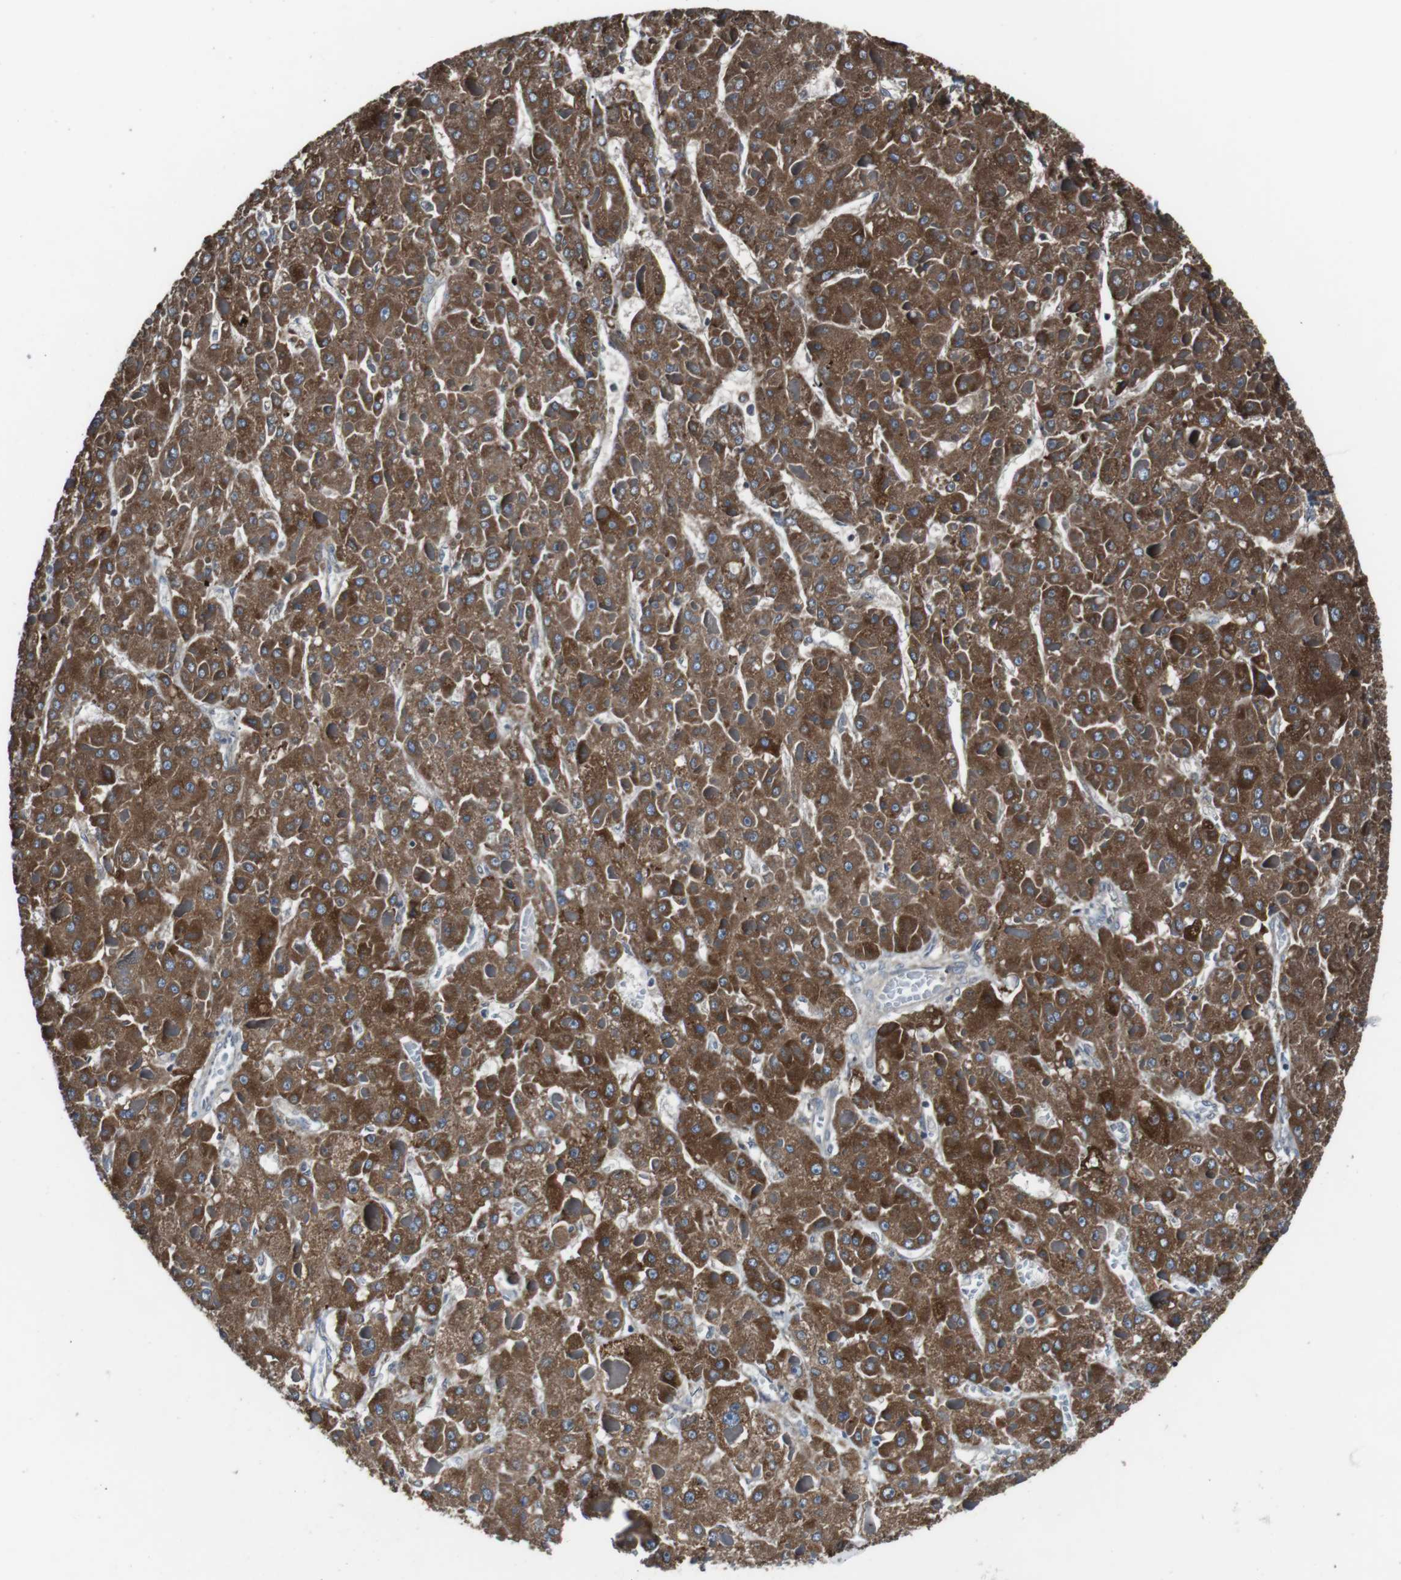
{"staining": {"intensity": "strong", "quantity": ">75%", "location": "cytoplasmic/membranous"}, "tissue": "liver cancer", "cell_type": "Tumor cells", "image_type": "cancer", "snomed": [{"axis": "morphology", "description": "Carcinoma, Hepatocellular, NOS"}, {"axis": "topography", "description": "Liver"}], "caption": "This micrograph exhibits immunohistochemistry (IHC) staining of liver hepatocellular carcinoma, with high strong cytoplasmic/membranous positivity in approximately >75% of tumor cells.", "gene": "CISD2", "patient": {"sex": "female", "age": 73}}